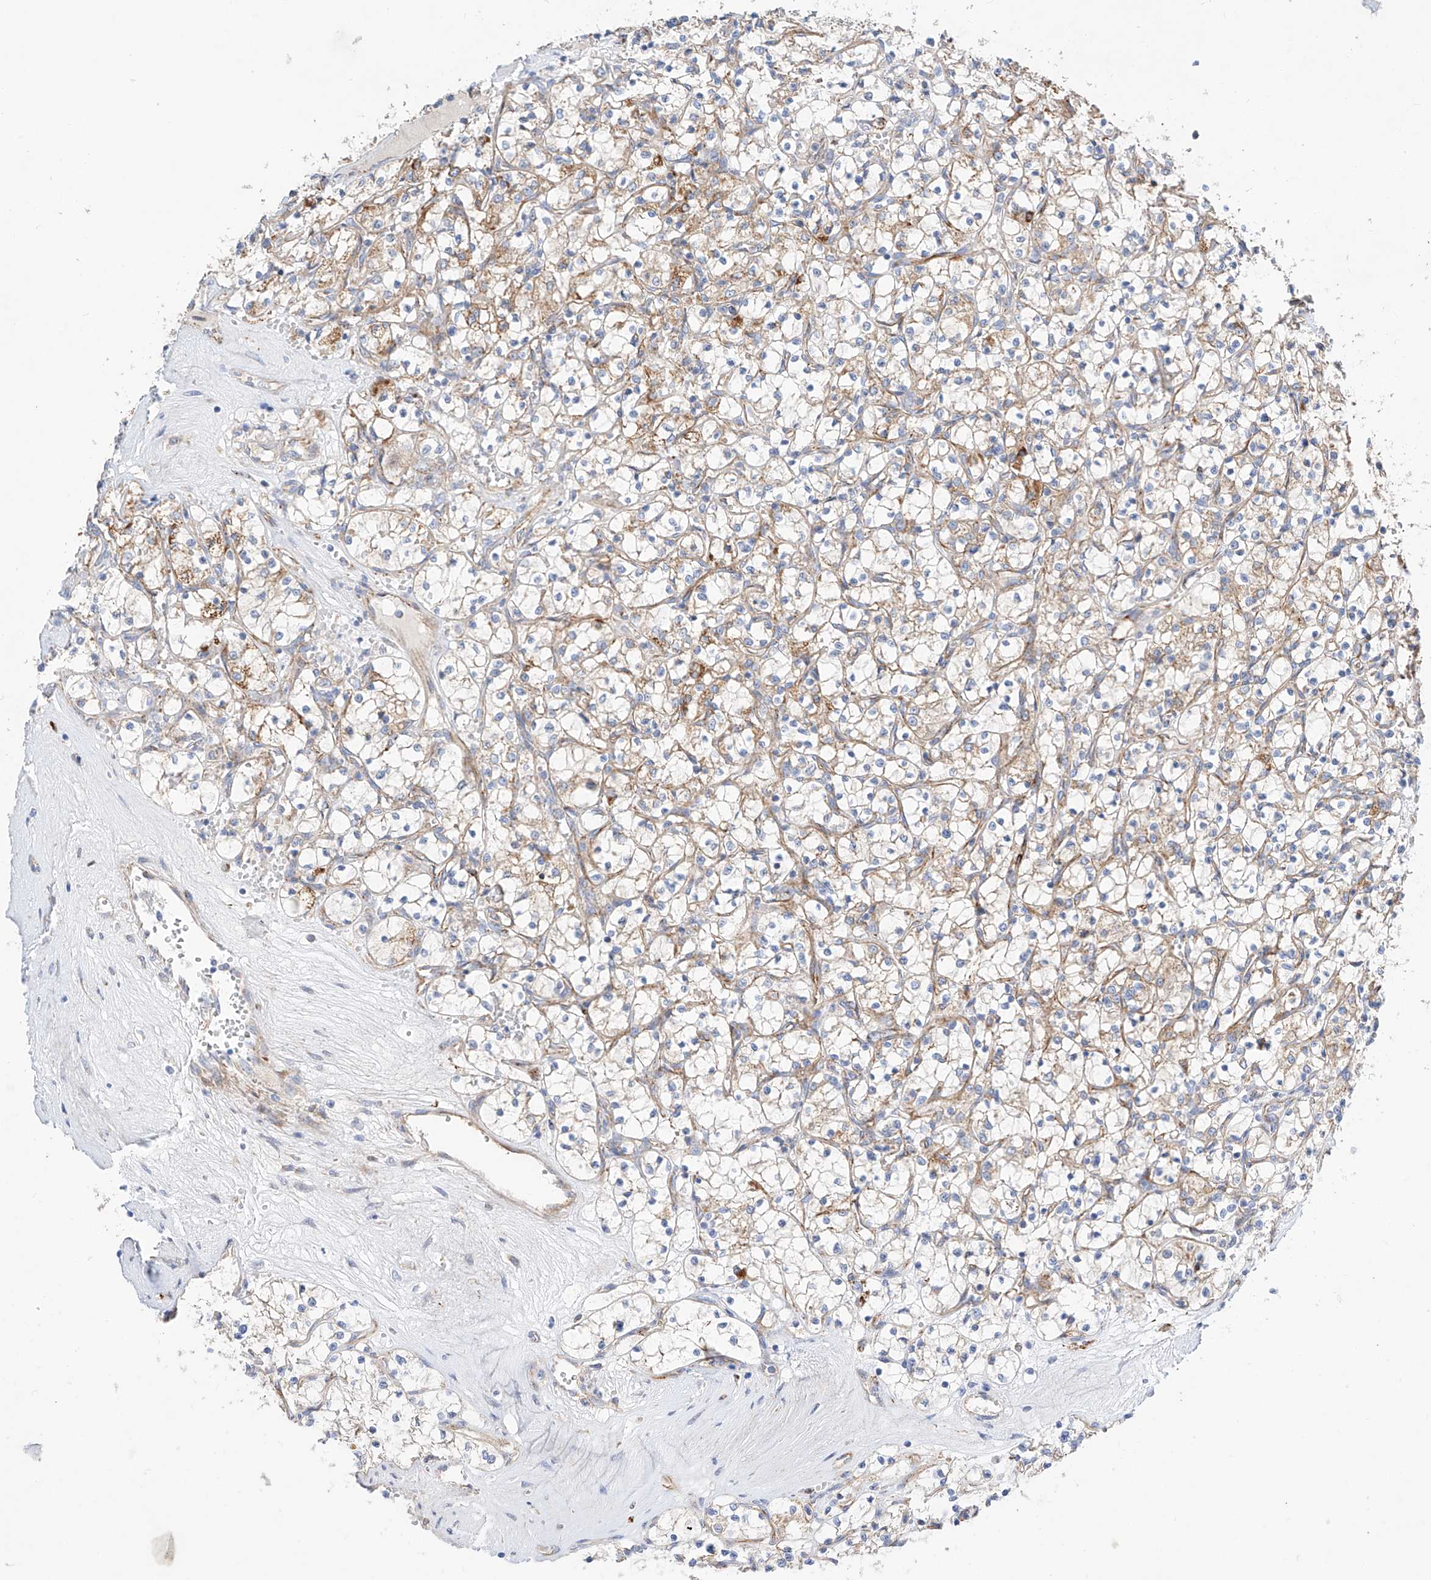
{"staining": {"intensity": "weak", "quantity": "25%-75%", "location": "cytoplasmic/membranous"}, "tissue": "renal cancer", "cell_type": "Tumor cells", "image_type": "cancer", "snomed": [{"axis": "morphology", "description": "Adenocarcinoma, NOS"}, {"axis": "topography", "description": "Kidney"}], "caption": "Immunohistochemical staining of human renal cancer displays low levels of weak cytoplasmic/membranous expression in about 25%-75% of tumor cells.", "gene": "CST9", "patient": {"sex": "female", "age": 69}}